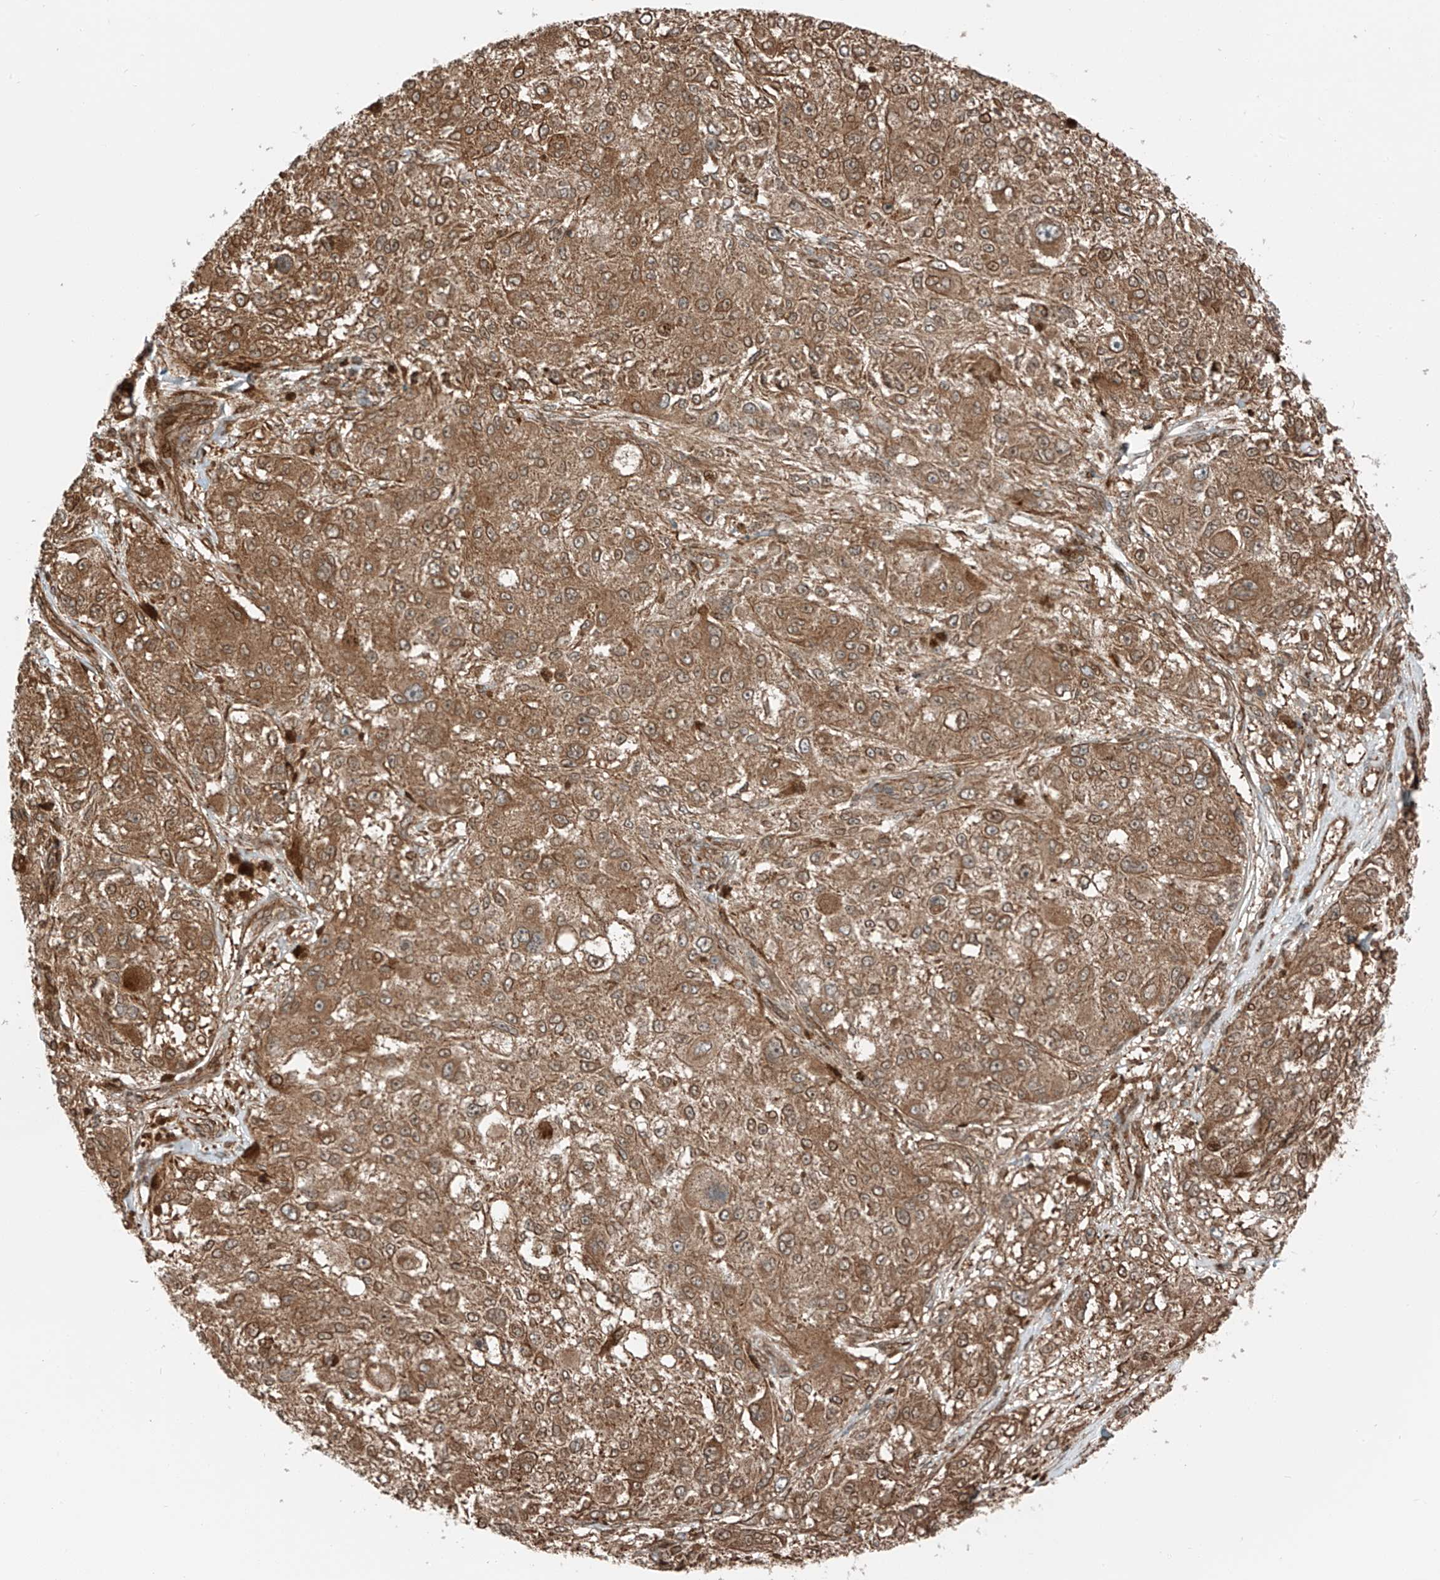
{"staining": {"intensity": "moderate", "quantity": ">75%", "location": "cytoplasmic/membranous,nuclear"}, "tissue": "melanoma", "cell_type": "Tumor cells", "image_type": "cancer", "snomed": [{"axis": "morphology", "description": "Necrosis, NOS"}, {"axis": "morphology", "description": "Malignant melanoma, NOS"}, {"axis": "topography", "description": "Skin"}], "caption": "Melanoma stained with DAB IHC reveals medium levels of moderate cytoplasmic/membranous and nuclear staining in about >75% of tumor cells.", "gene": "USP48", "patient": {"sex": "female", "age": 87}}